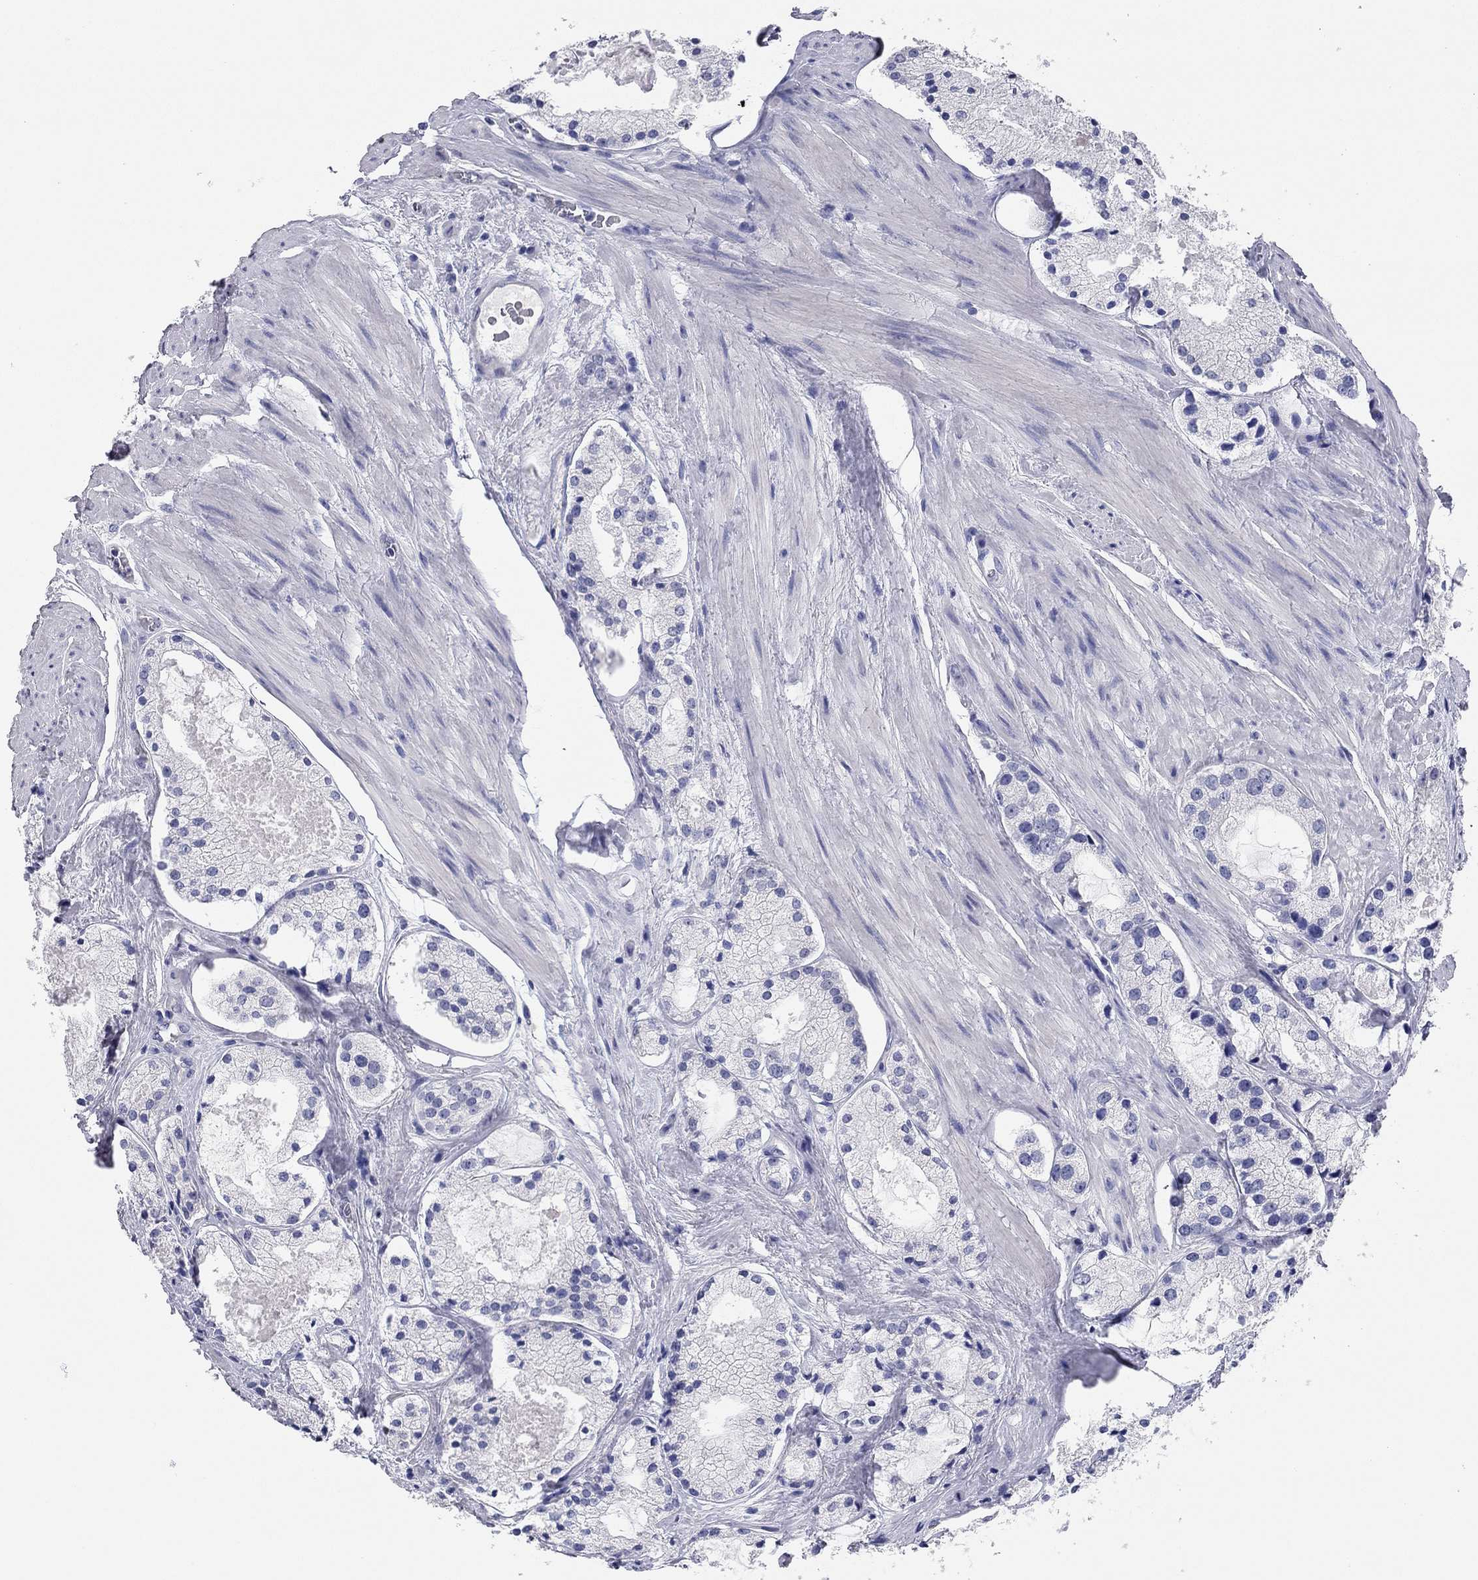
{"staining": {"intensity": "negative", "quantity": "none", "location": "none"}, "tissue": "prostate cancer", "cell_type": "Tumor cells", "image_type": "cancer", "snomed": [{"axis": "morphology", "description": "Adenocarcinoma, NOS"}, {"axis": "morphology", "description": "Adenocarcinoma, High grade"}, {"axis": "topography", "description": "Prostate"}], "caption": "DAB immunohistochemical staining of human high-grade adenocarcinoma (prostate) demonstrates no significant staining in tumor cells.", "gene": "TMEM221", "patient": {"sex": "male", "age": 64}}